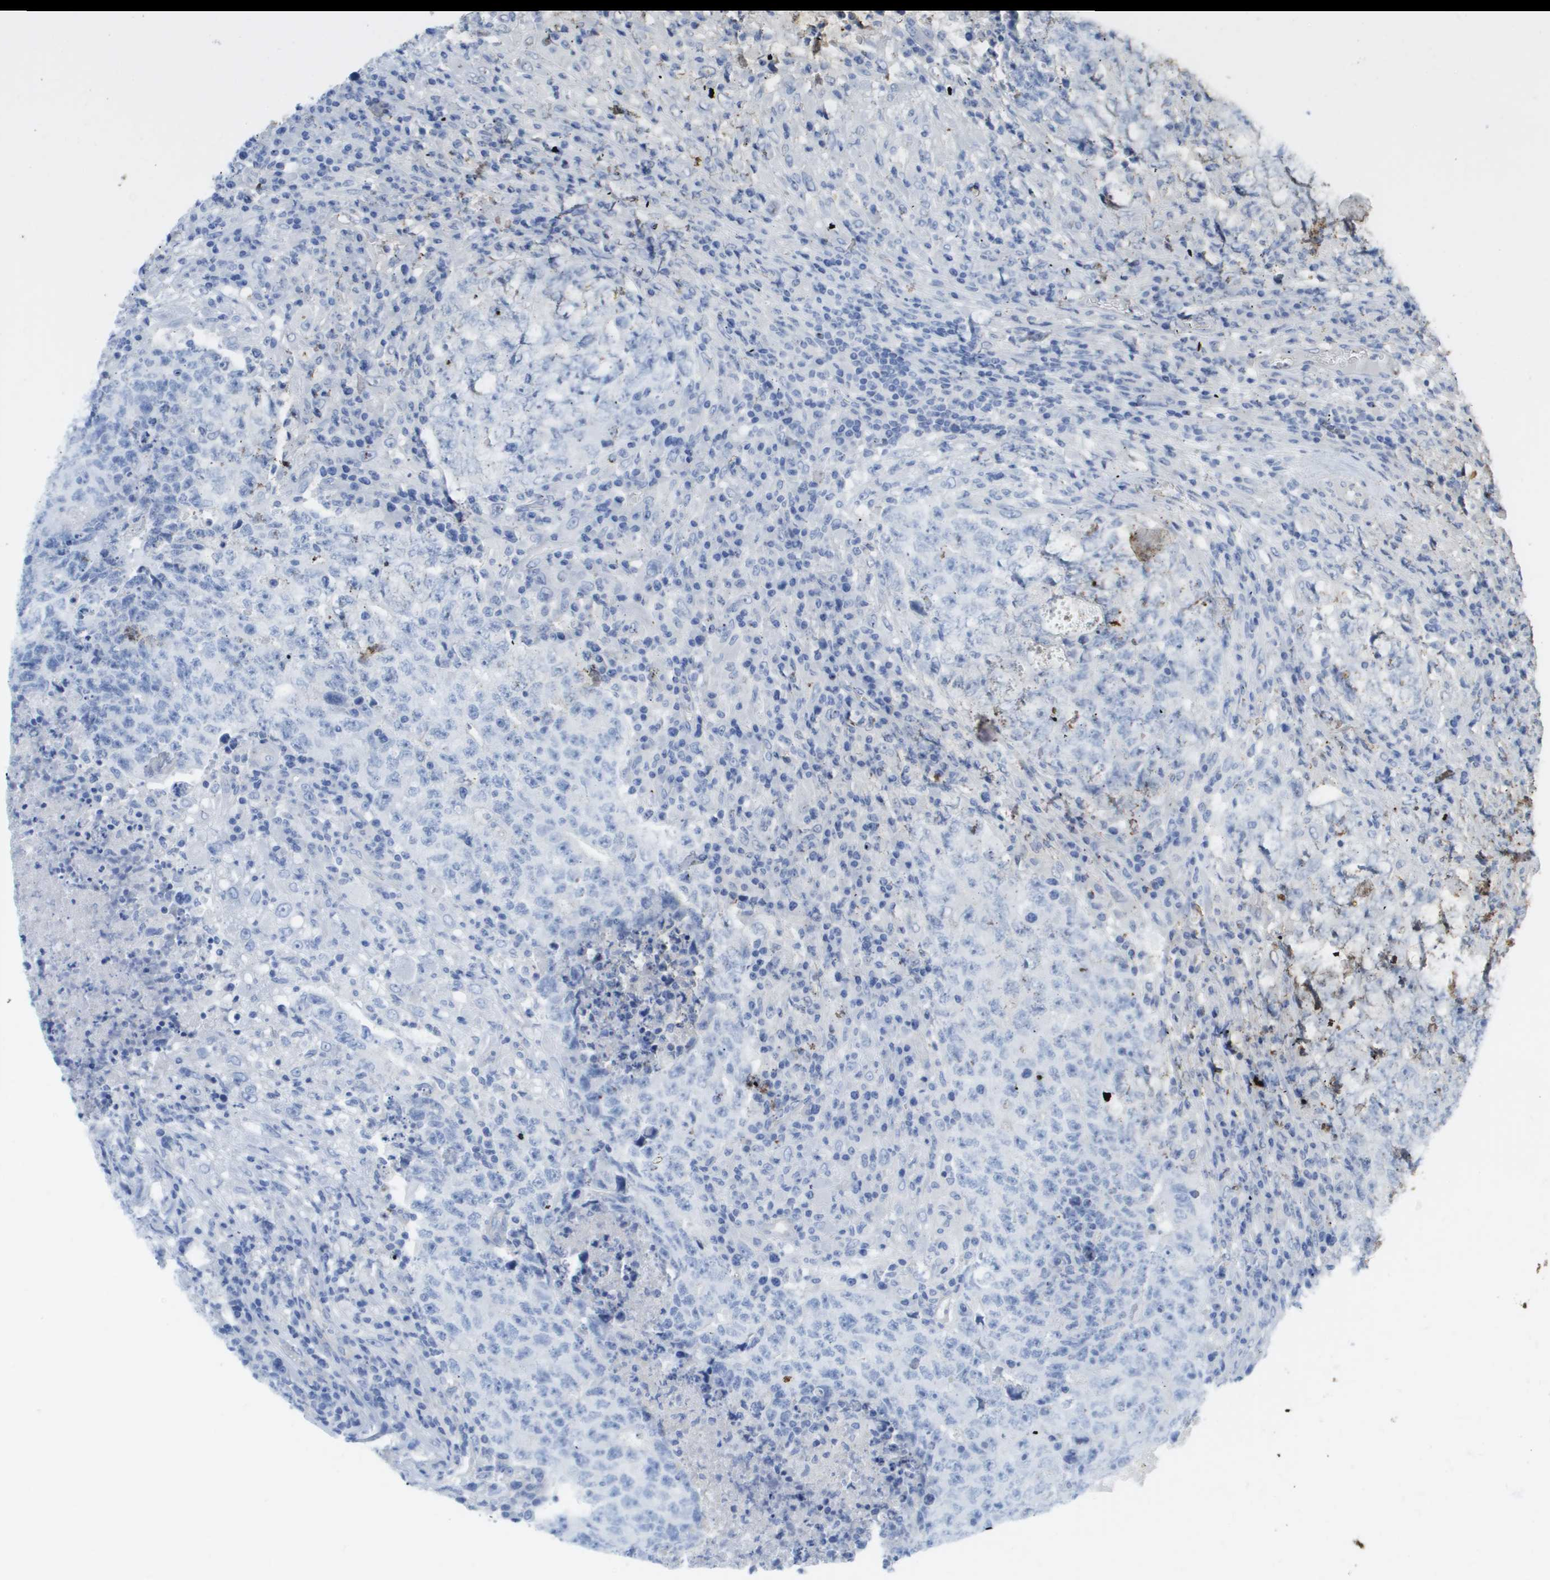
{"staining": {"intensity": "negative", "quantity": "none", "location": "none"}, "tissue": "testis cancer", "cell_type": "Tumor cells", "image_type": "cancer", "snomed": [{"axis": "morphology", "description": "Necrosis, NOS"}, {"axis": "morphology", "description": "Carcinoma, Embryonal, NOS"}, {"axis": "topography", "description": "Testis"}], "caption": "This is an IHC photomicrograph of testis embryonal carcinoma. There is no expression in tumor cells.", "gene": "MYL3", "patient": {"sex": "male", "age": 19}}